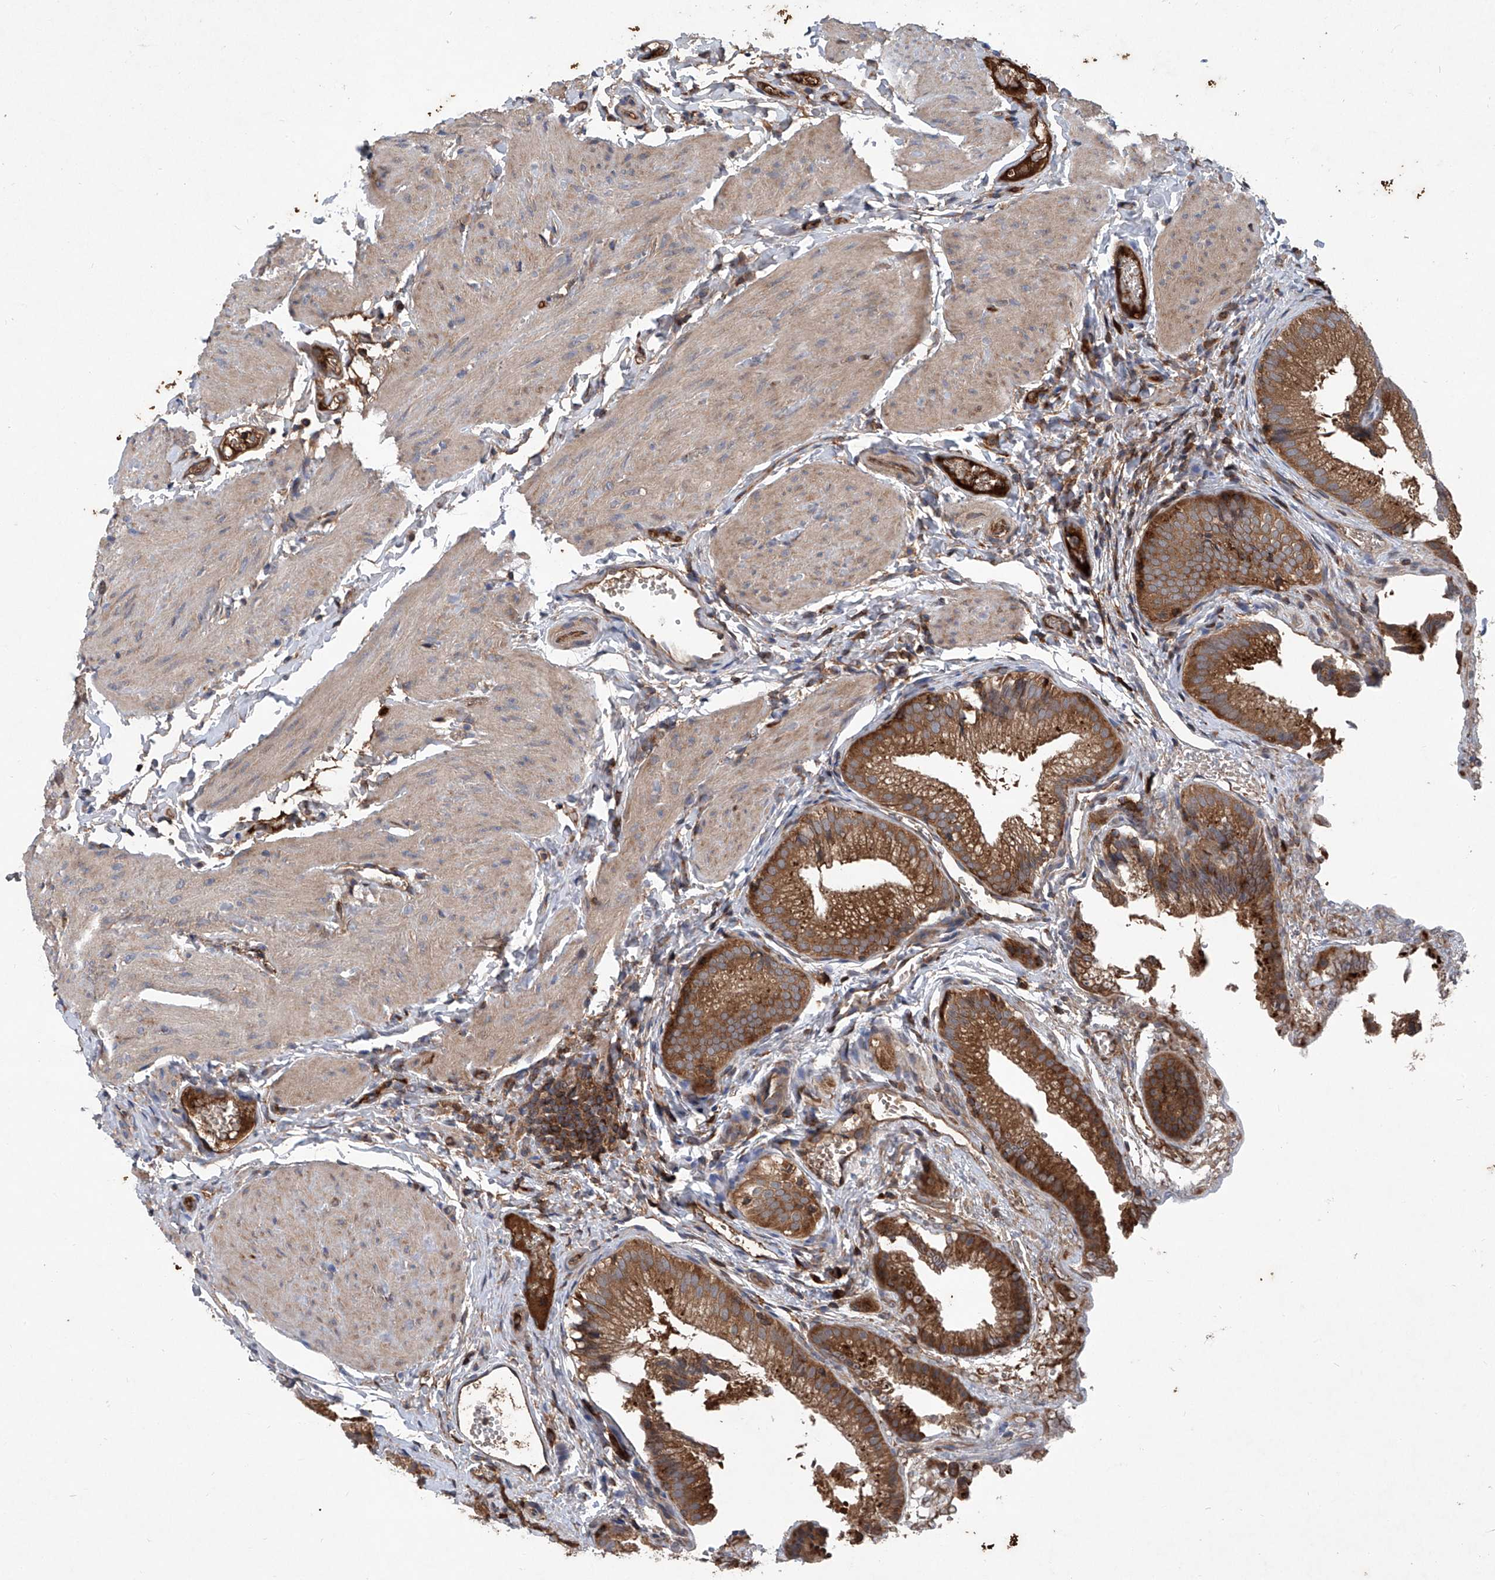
{"staining": {"intensity": "strong", "quantity": ">75%", "location": "cytoplasmic/membranous"}, "tissue": "gallbladder", "cell_type": "Glandular cells", "image_type": "normal", "snomed": [{"axis": "morphology", "description": "Normal tissue, NOS"}, {"axis": "topography", "description": "Gallbladder"}], "caption": "Immunohistochemistry photomicrograph of benign gallbladder: gallbladder stained using immunohistochemistry (IHC) displays high levels of strong protein expression localized specifically in the cytoplasmic/membranous of glandular cells, appearing as a cytoplasmic/membranous brown color.", "gene": "ASCC3", "patient": {"sex": "female", "age": 30}}